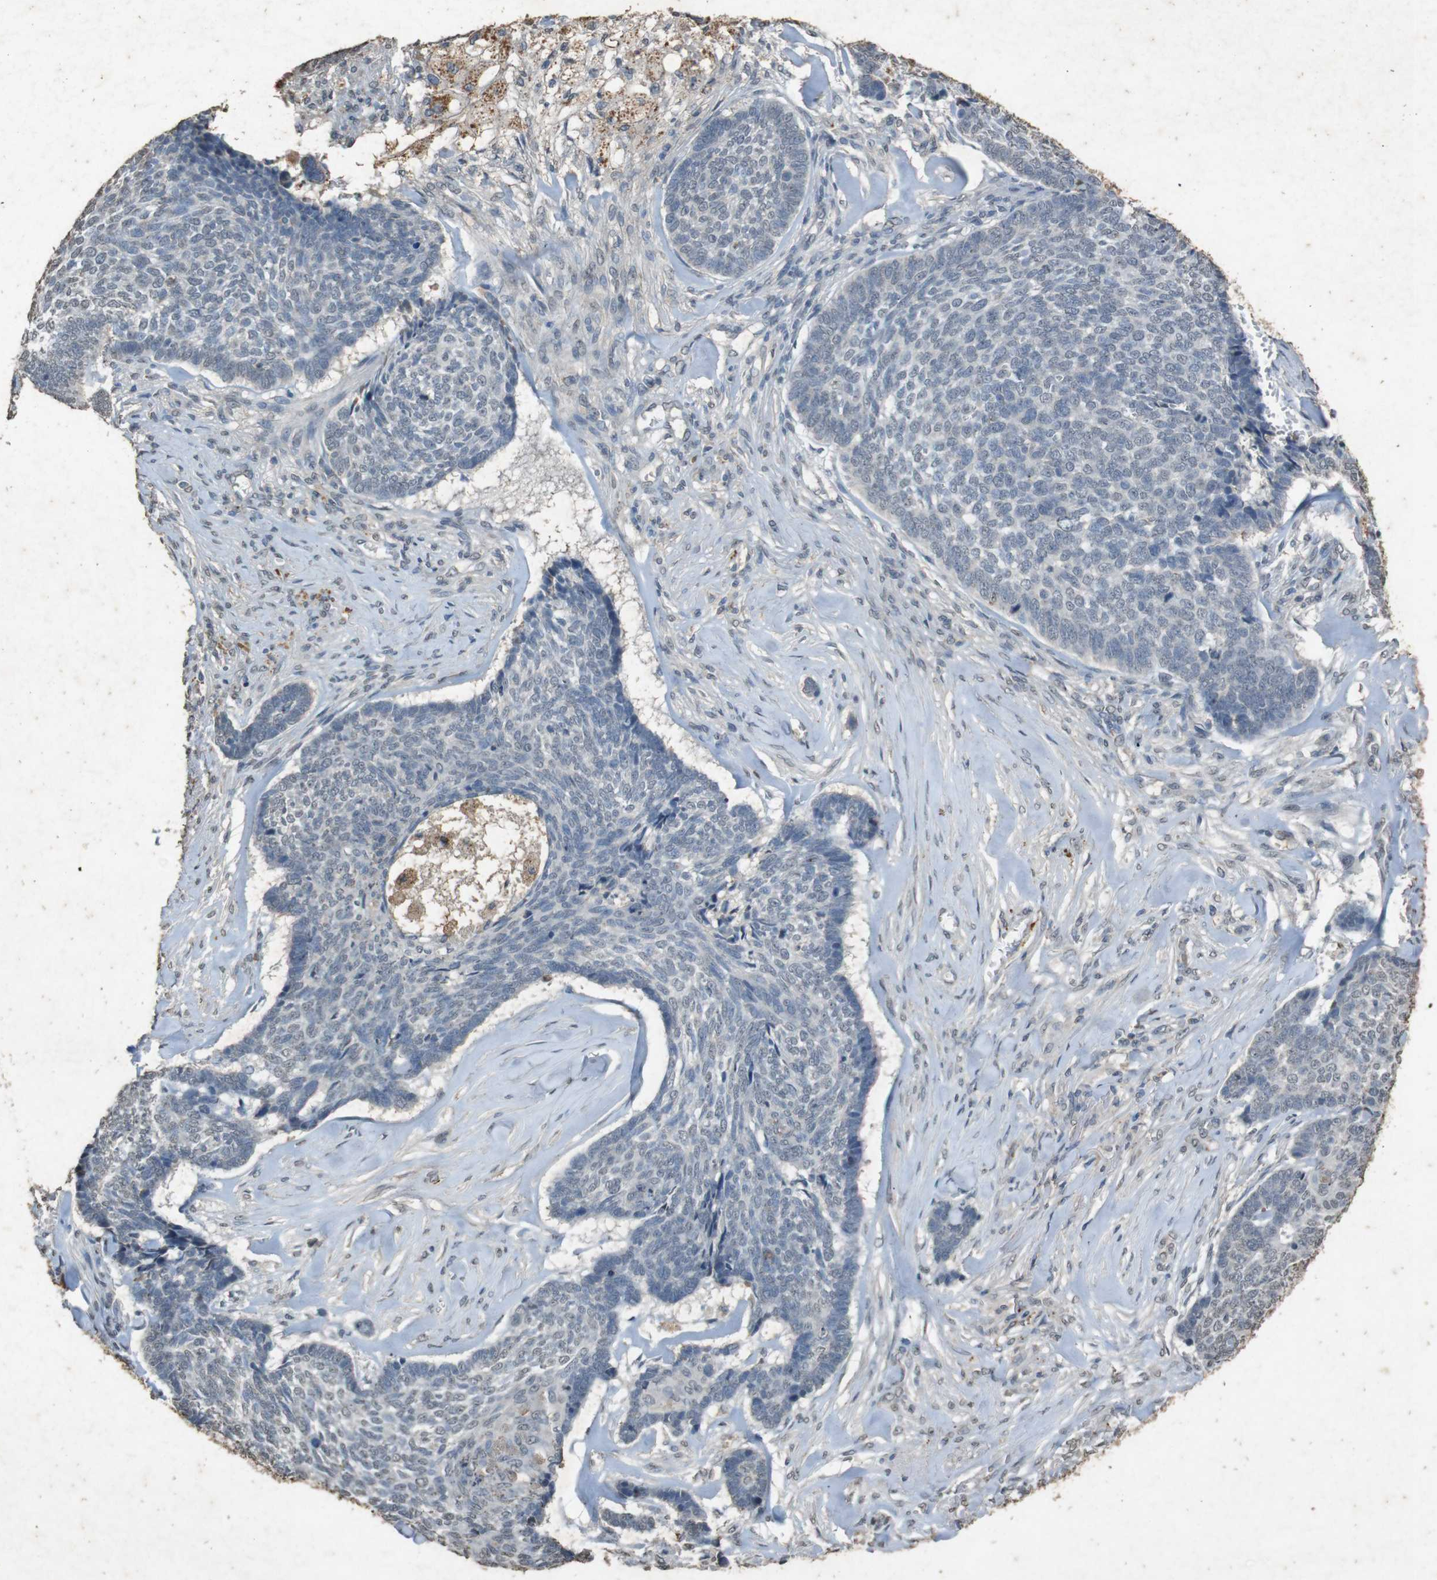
{"staining": {"intensity": "negative", "quantity": "none", "location": "none"}, "tissue": "skin cancer", "cell_type": "Tumor cells", "image_type": "cancer", "snomed": [{"axis": "morphology", "description": "Basal cell carcinoma"}, {"axis": "topography", "description": "Skin"}], "caption": "Tumor cells show no significant expression in skin cancer (basal cell carcinoma). The staining was performed using DAB (3,3'-diaminobenzidine) to visualize the protein expression in brown, while the nuclei were stained in blue with hematoxylin (Magnification: 20x).", "gene": "STBD1", "patient": {"sex": "male", "age": 84}}